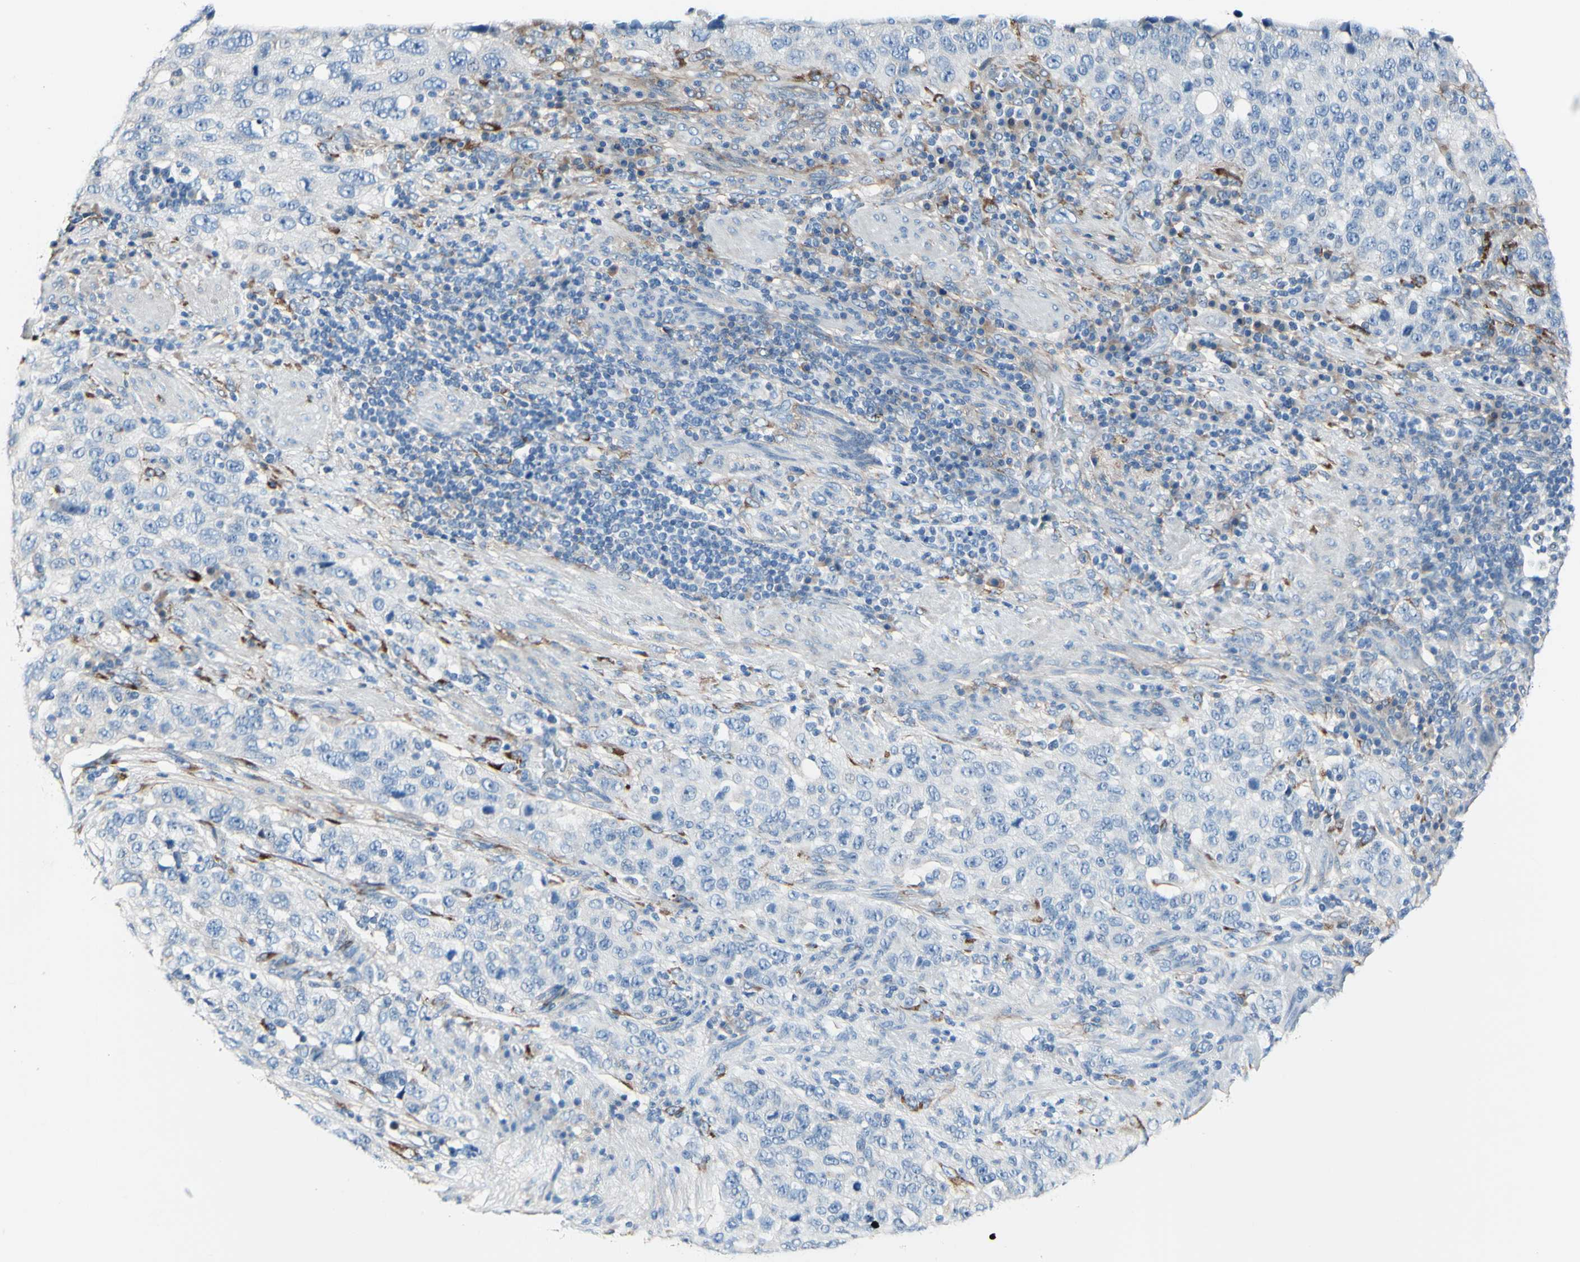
{"staining": {"intensity": "negative", "quantity": "none", "location": "none"}, "tissue": "stomach cancer", "cell_type": "Tumor cells", "image_type": "cancer", "snomed": [{"axis": "morphology", "description": "Normal tissue, NOS"}, {"axis": "morphology", "description": "Adenocarcinoma, NOS"}, {"axis": "topography", "description": "Stomach"}], "caption": "Tumor cells are negative for protein expression in human stomach cancer (adenocarcinoma). (DAB (3,3'-diaminobenzidine) immunohistochemistry (IHC) with hematoxylin counter stain).", "gene": "COL6A3", "patient": {"sex": "male", "age": 48}}